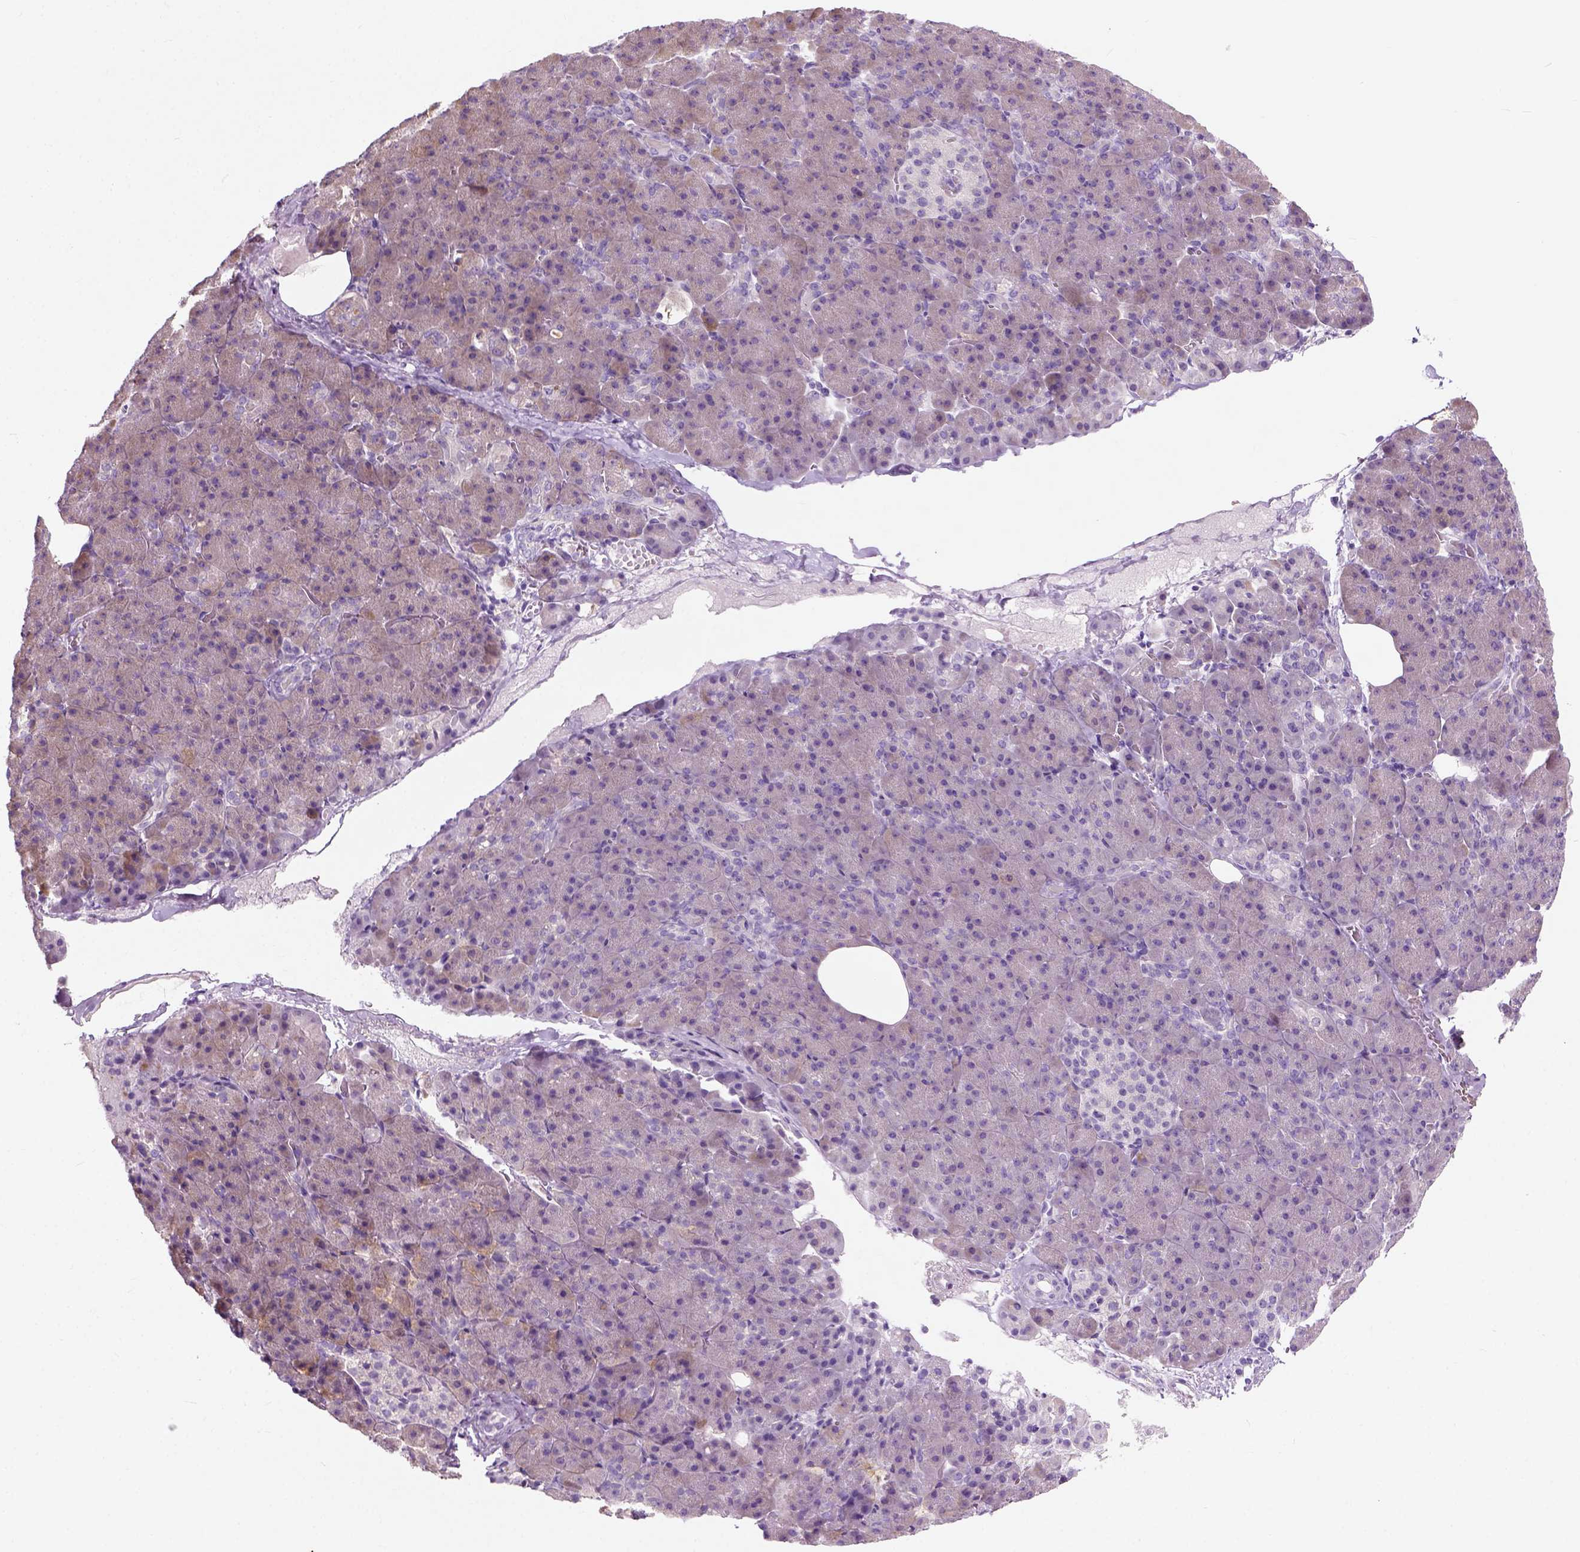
{"staining": {"intensity": "moderate", "quantity": "<25%", "location": "cytoplasmic/membranous"}, "tissue": "pancreas", "cell_type": "Exocrine glandular cells", "image_type": "normal", "snomed": [{"axis": "morphology", "description": "Normal tissue, NOS"}, {"axis": "topography", "description": "Pancreas"}], "caption": "Moderate cytoplasmic/membranous expression is present in about <25% of exocrine glandular cells in normal pancreas.", "gene": "TRIM72", "patient": {"sex": "female", "age": 74}}